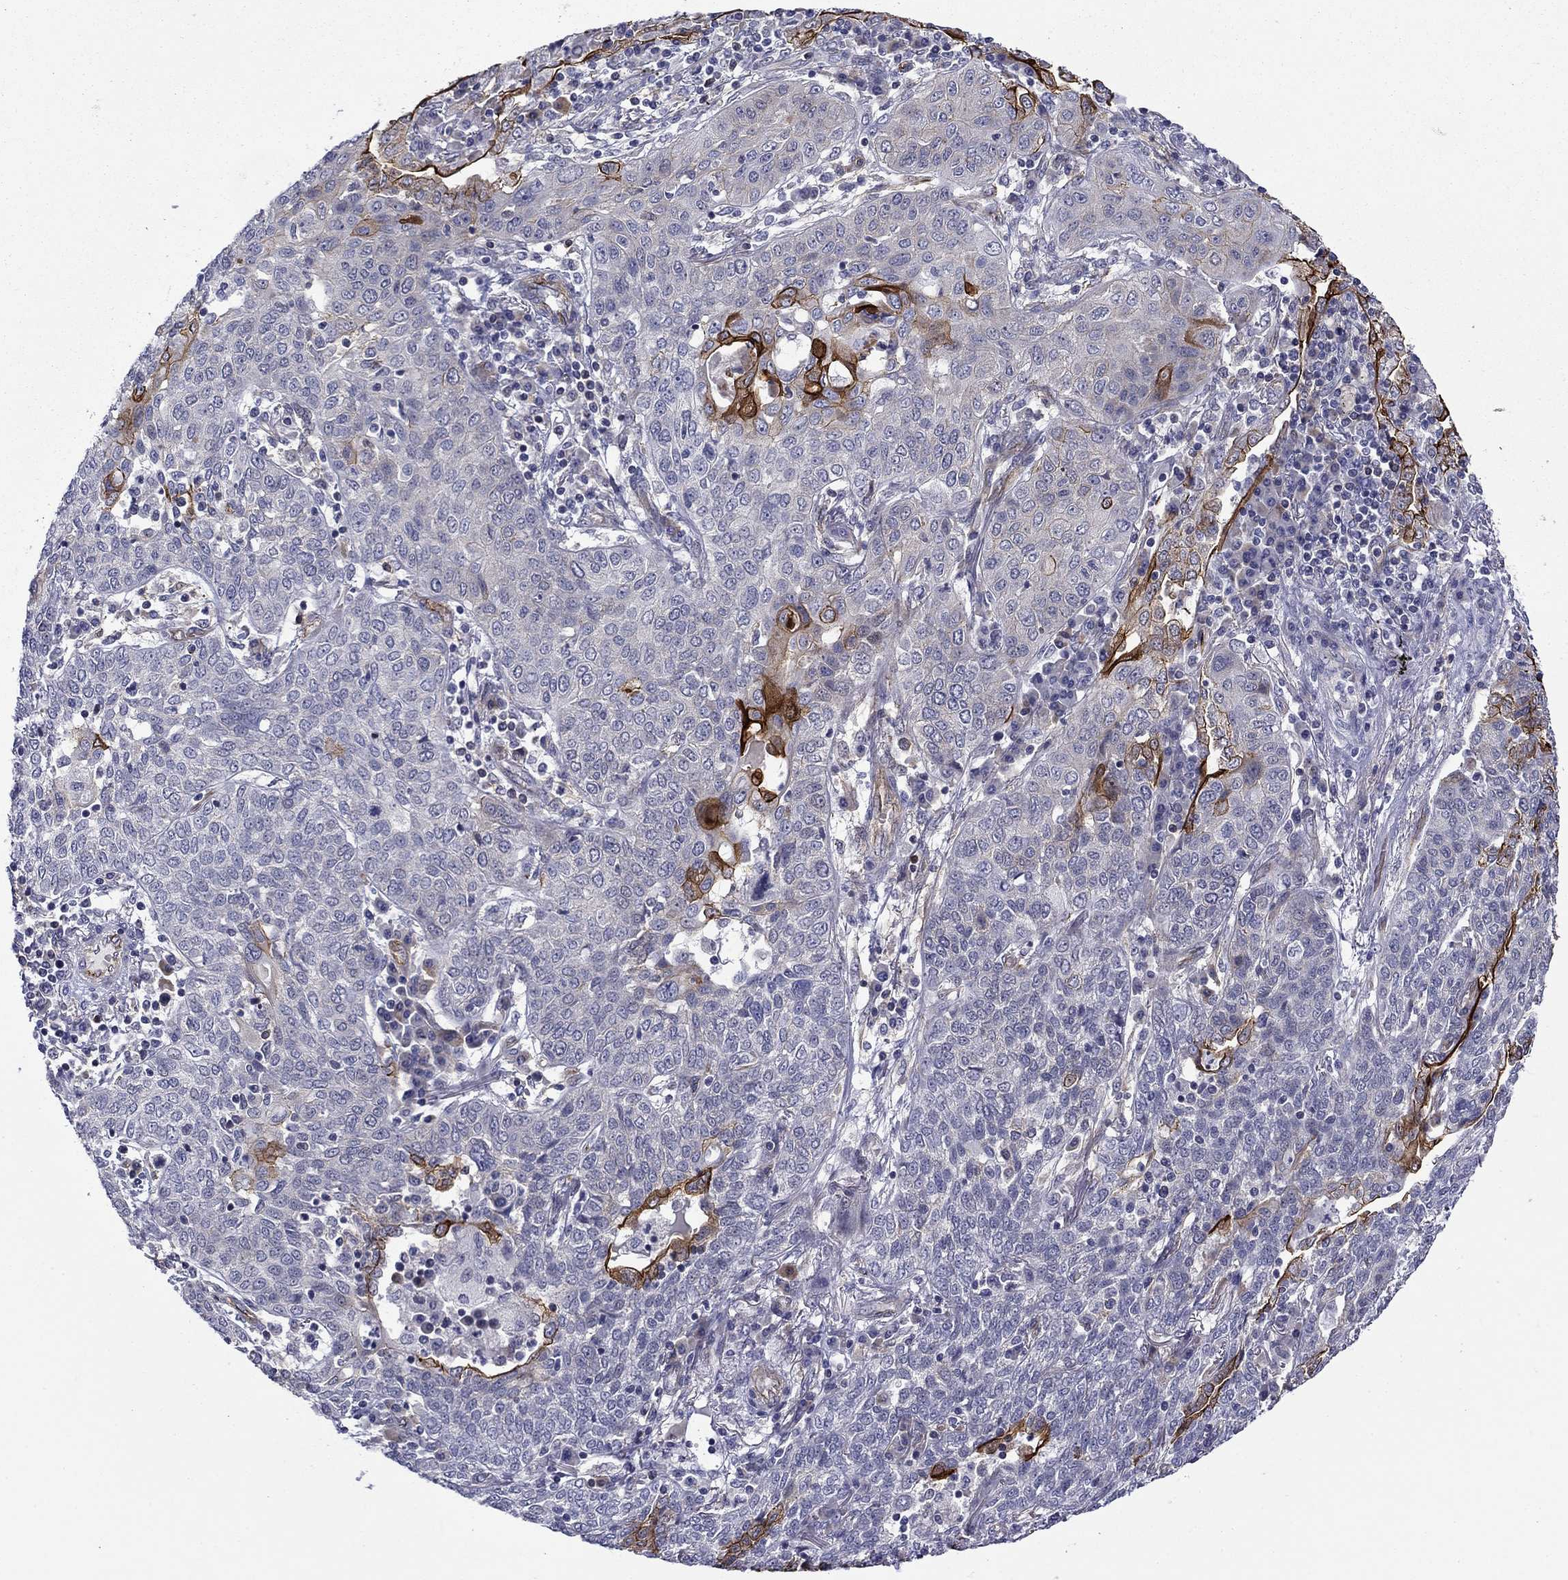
{"staining": {"intensity": "strong", "quantity": "<25%", "location": "cytoplasmic/membranous"}, "tissue": "lung cancer", "cell_type": "Tumor cells", "image_type": "cancer", "snomed": [{"axis": "morphology", "description": "Squamous cell carcinoma, NOS"}, {"axis": "topography", "description": "Lung"}], "caption": "Immunohistochemistry (IHC) image of lung cancer (squamous cell carcinoma) stained for a protein (brown), which demonstrates medium levels of strong cytoplasmic/membranous positivity in about <25% of tumor cells.", "gene": "LMO7", "patient": {"sex": "female", "age": 70}}